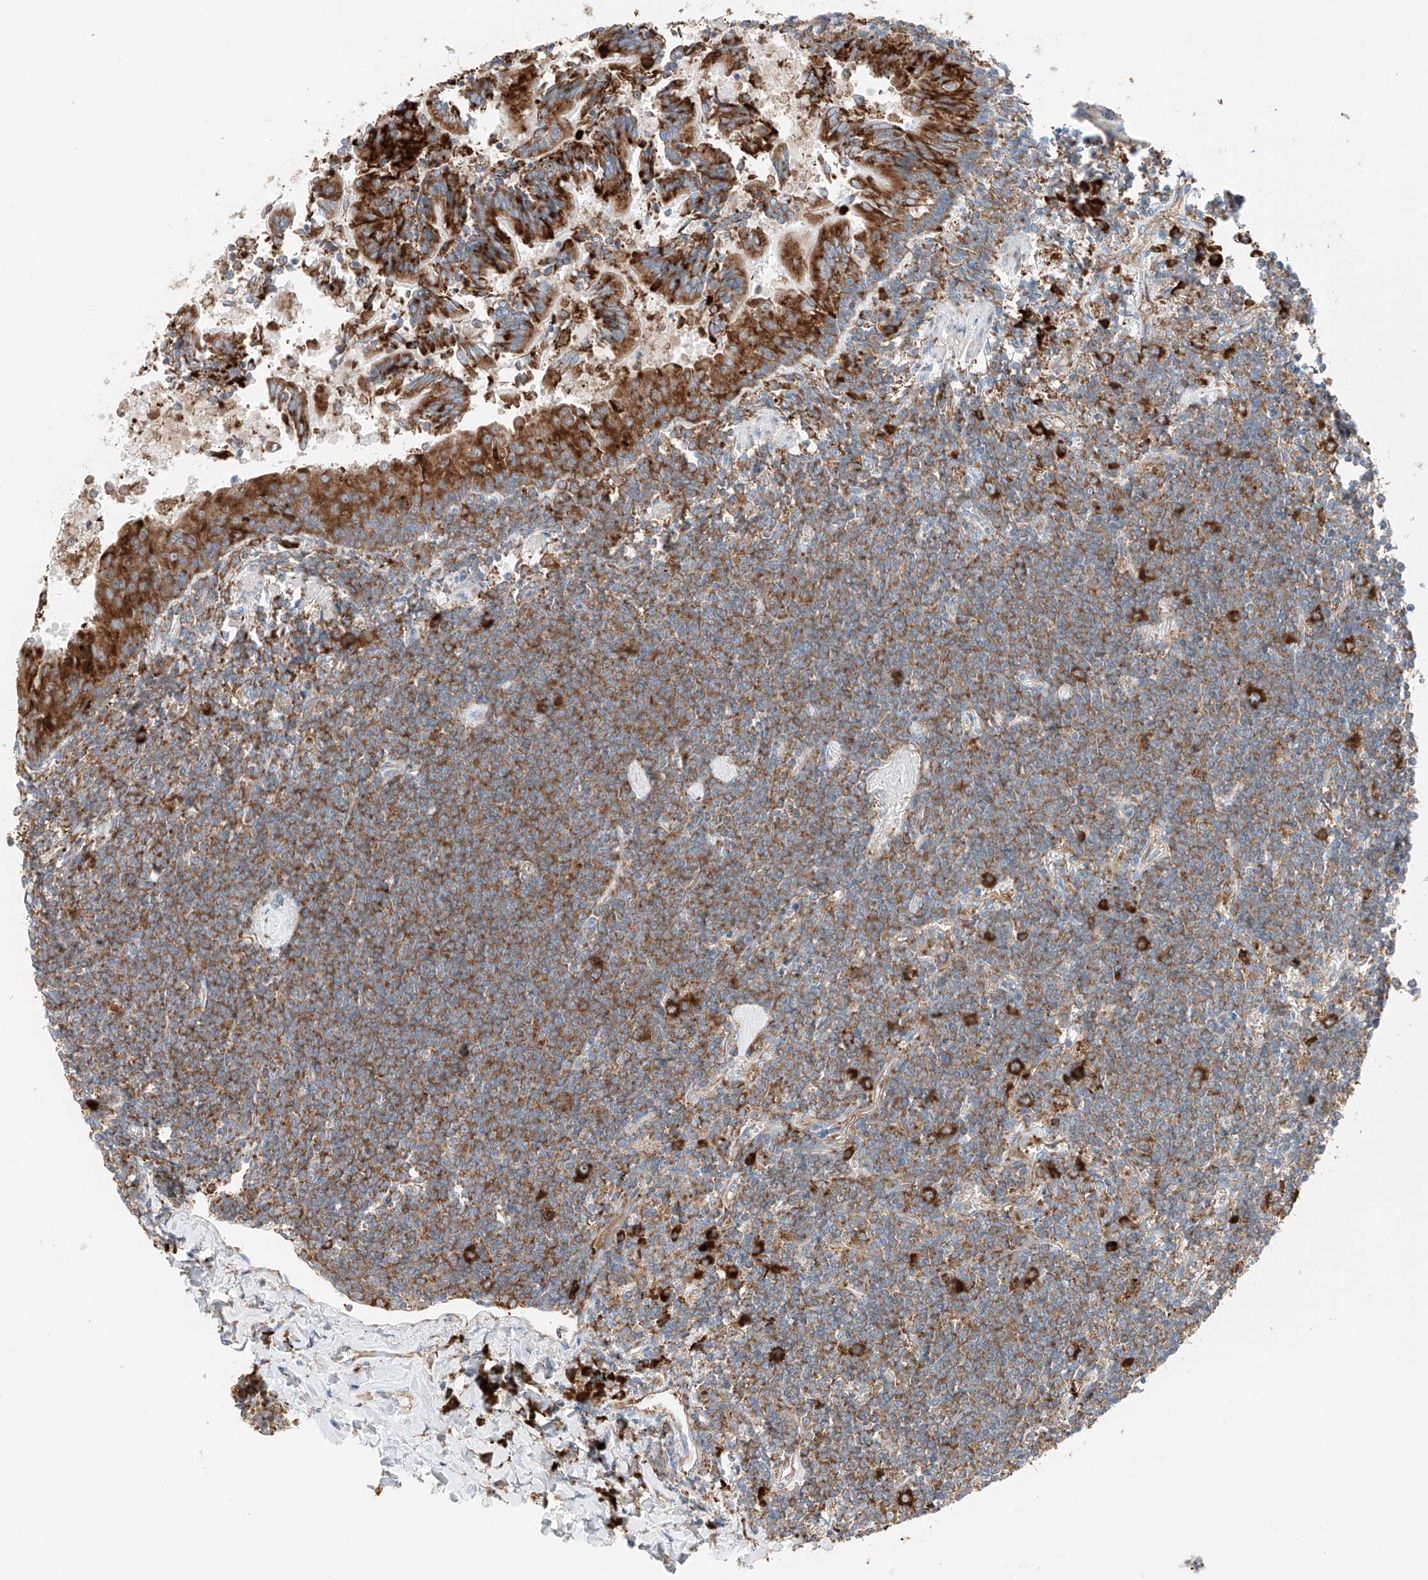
{"staining": {"intensity": "moderate", "quantity": ">75%", "location": "cytoplasmic/membranous"}, "tissue": "lymphoma", "cell_type": "Tumor cells", "image_type": "cancer", "snomed": [{"axis": "morphology", "description": "Malignant lymphoma, non-Hodgkin's type, Low grade"}, {"axis": "topography", "description": "Lung"}], "caption": "Protein analysis of low-grade malignant lymphoma, non-Hodgkin's type tissue demonstrates moderate cytoplasmic/membranous staining in about >75% of tumor cells.", "gene": "CRELD1", "patient": {"sex": "female", "age": 71}}